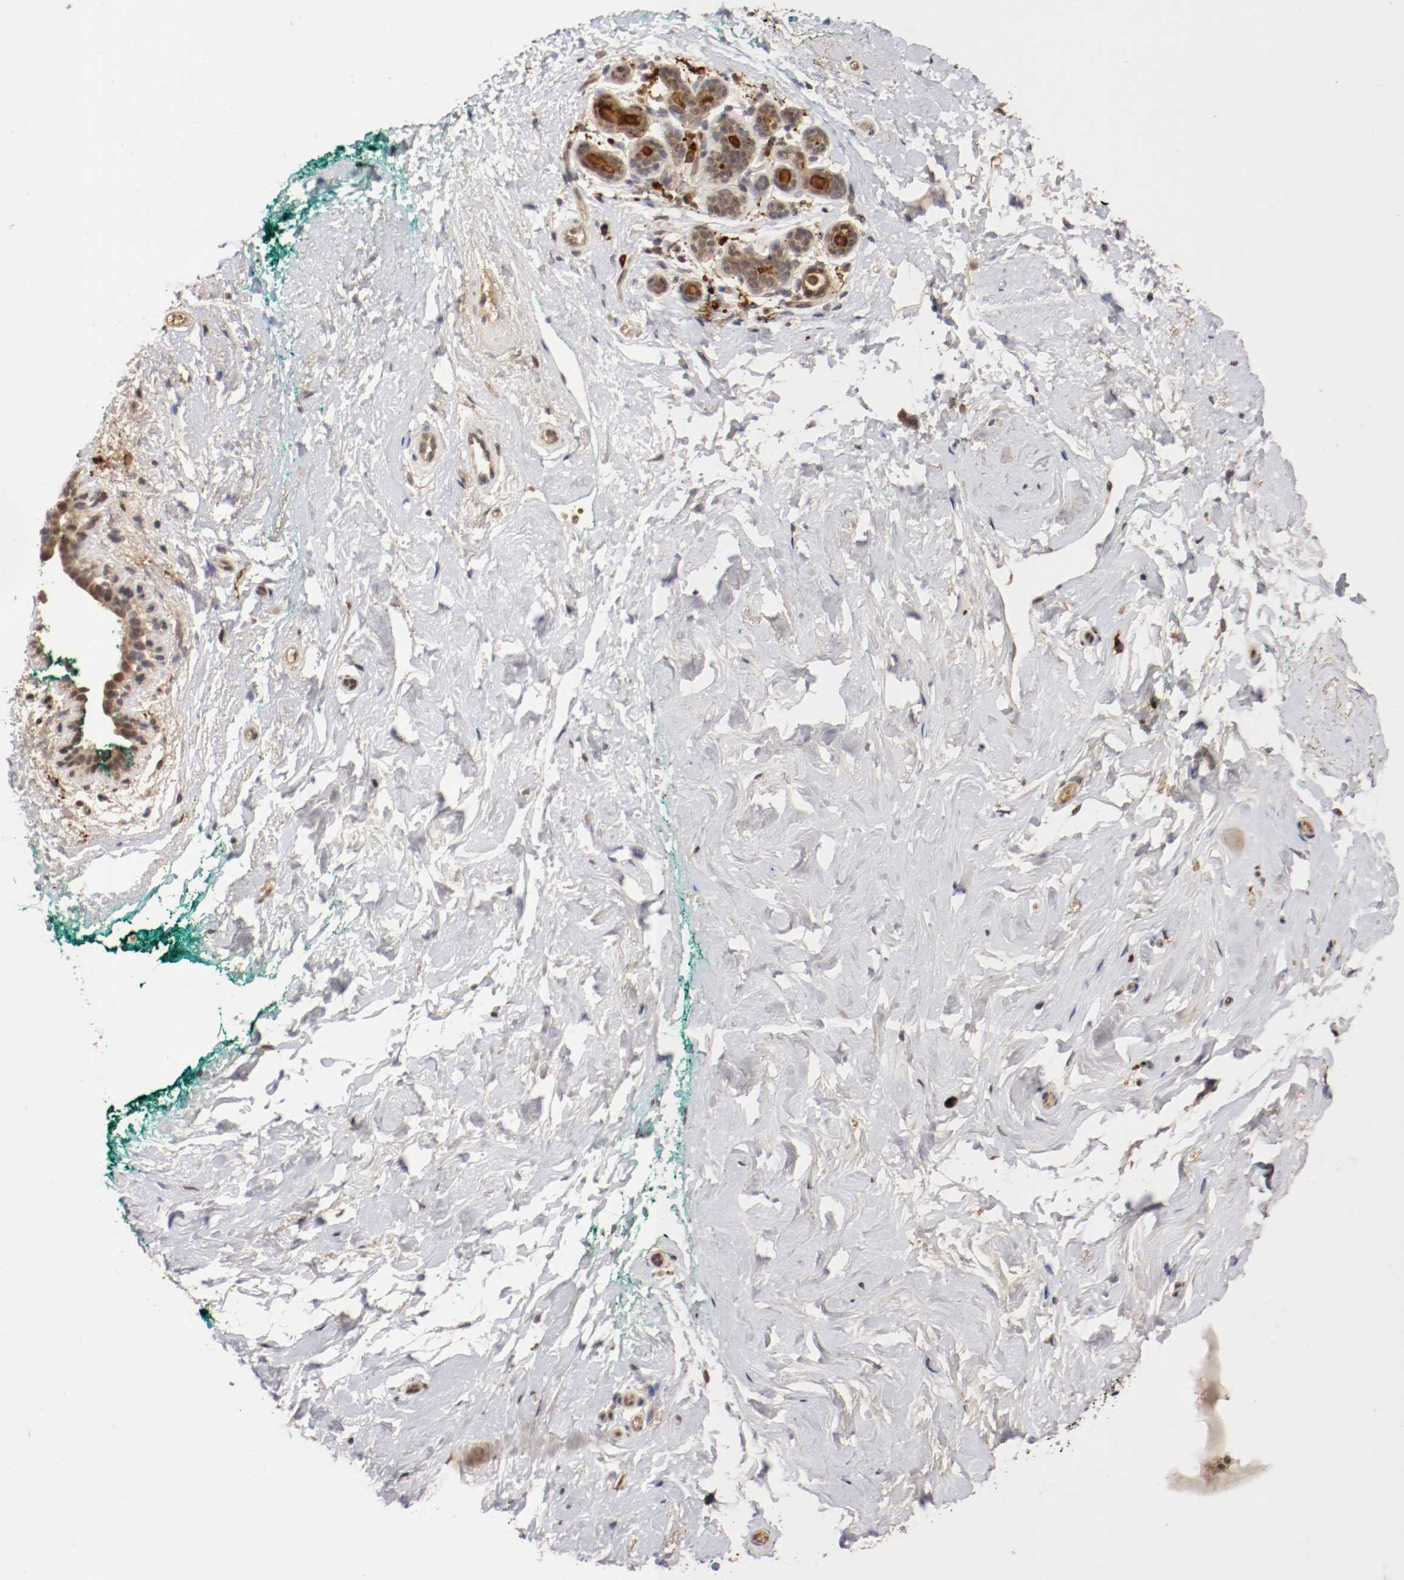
{"staining": {"intensity": "weak", "quantity": ">75%", "location": "cytoplasmic/membranous"}, "tissue": "breast", "cell_type": "Adipocytes", "image_type": "normal", "snomed": [{"axis": "morphology", "description": "Normal tissue, NOS"}, {"axis": "topography", "description": "Breast"}], "caption": "The micrograph shows staining of normal breast, revealing weak cytoplasmic/membranous protein expression (brown color) within adipocytes. The protein of interest is stained brown, and the nuclei are stained in blue (DAB IHC with brightfield microscopy, high magnification).", "gene": "DNMT3B", "patient": {"sex": "female", "age": 52}}